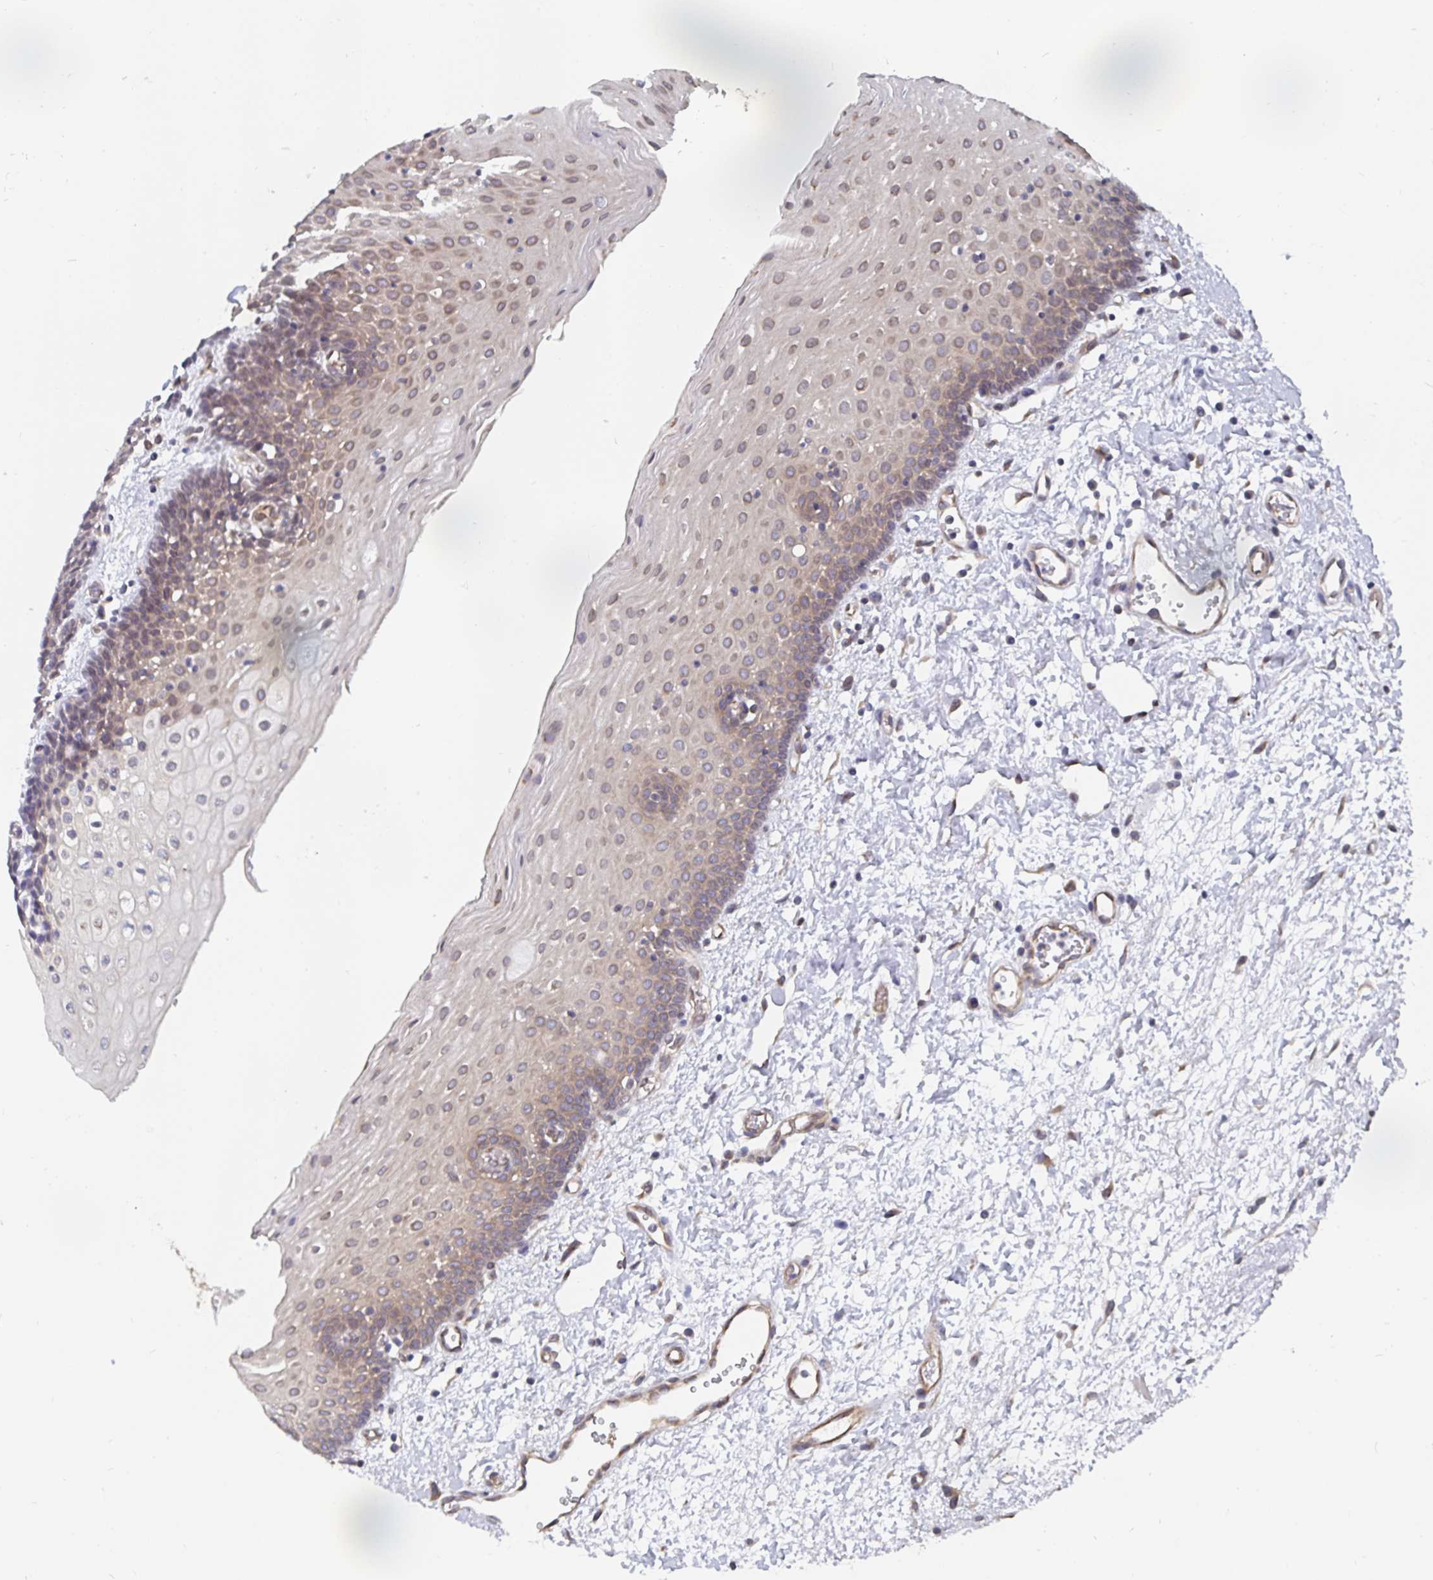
{"staining": {"intensity": "moderate", "quantity": "25%-75%", "location": "cytoplasmic/membranous"}, "tissue": "oral mucosa", "cell_type": "Squamous epithelial cells", "image_type": "normal", "snomed": [{"axis": "morphology", "description": "Normal tissue, NOS"}, {"axis": "topography", "description": "Oral tissue"}], "caption": "This photomicrograph shows benign oral mucosa stained with immunohistochemistry to label a protein in brown. The cytoplasmic/membranous of squamous epithelial cells show moderate positivity for the protein. Nuclei are counter-stained blue.", "gene": "BCAP29", "patient": {"sex": "female", "age": 43}}